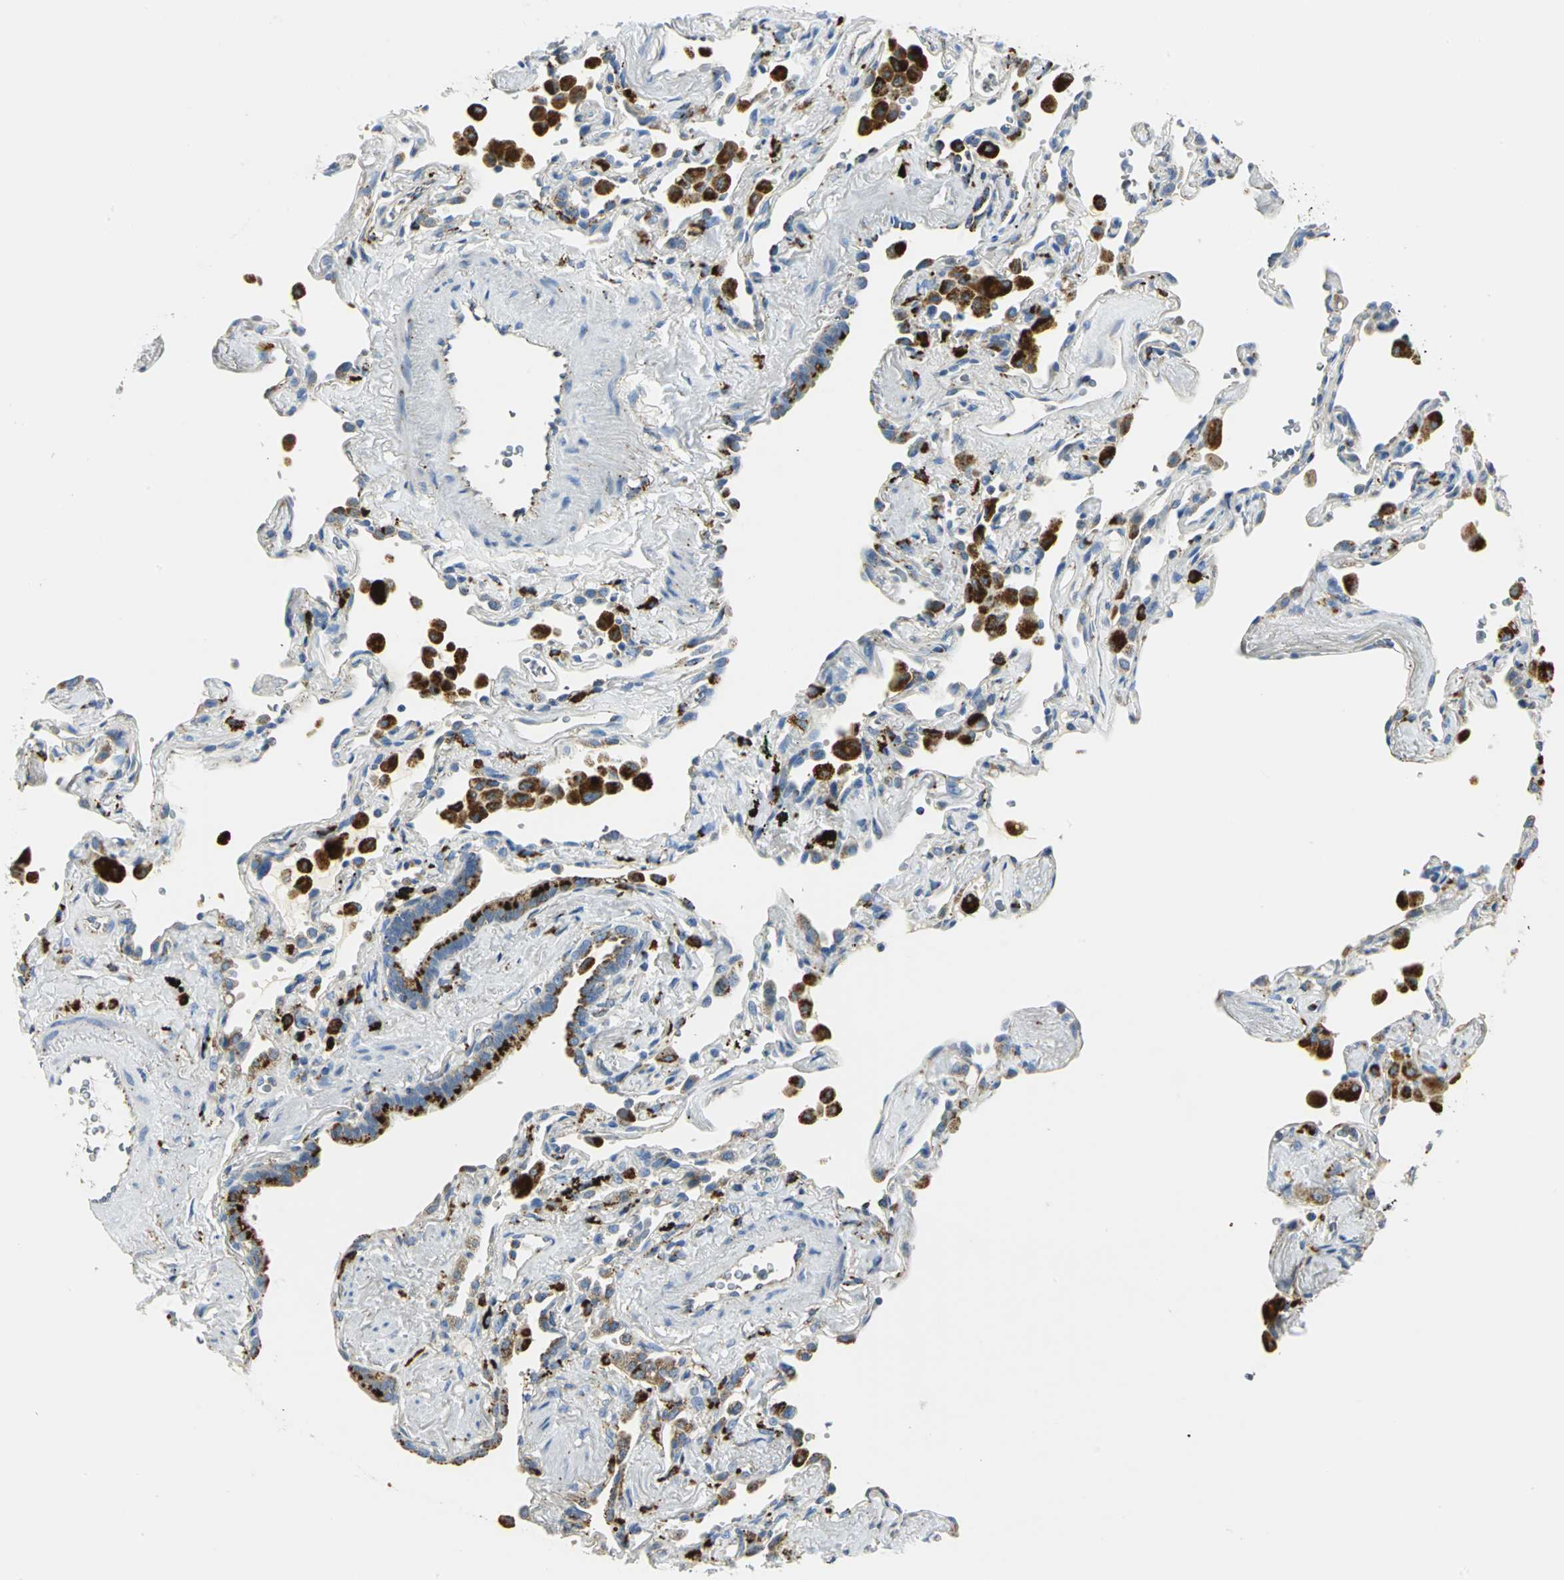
{"staining": {"intensity": "moderate", "quantity": "25%-75%", "location": "cytoplasmic/membranous"}, "tissue": "lung cancer", "cell_type": "Tumor cells", "image_type": "cancer", "snomed": [{"axis": "morphology", "description": "Squamous cell carcinoma, NOS"}, {"axis": "topography", "description": "Lung"}], "caption": "A medium amount of moderate cytoplasmic/membranous positivity is seen in approximately 25%-75% of tumor cells in lung cancer (squamous cell carcinoma) tissue.", "gene": "ARSA", "patient": {"sex": "female", "age": 67}}